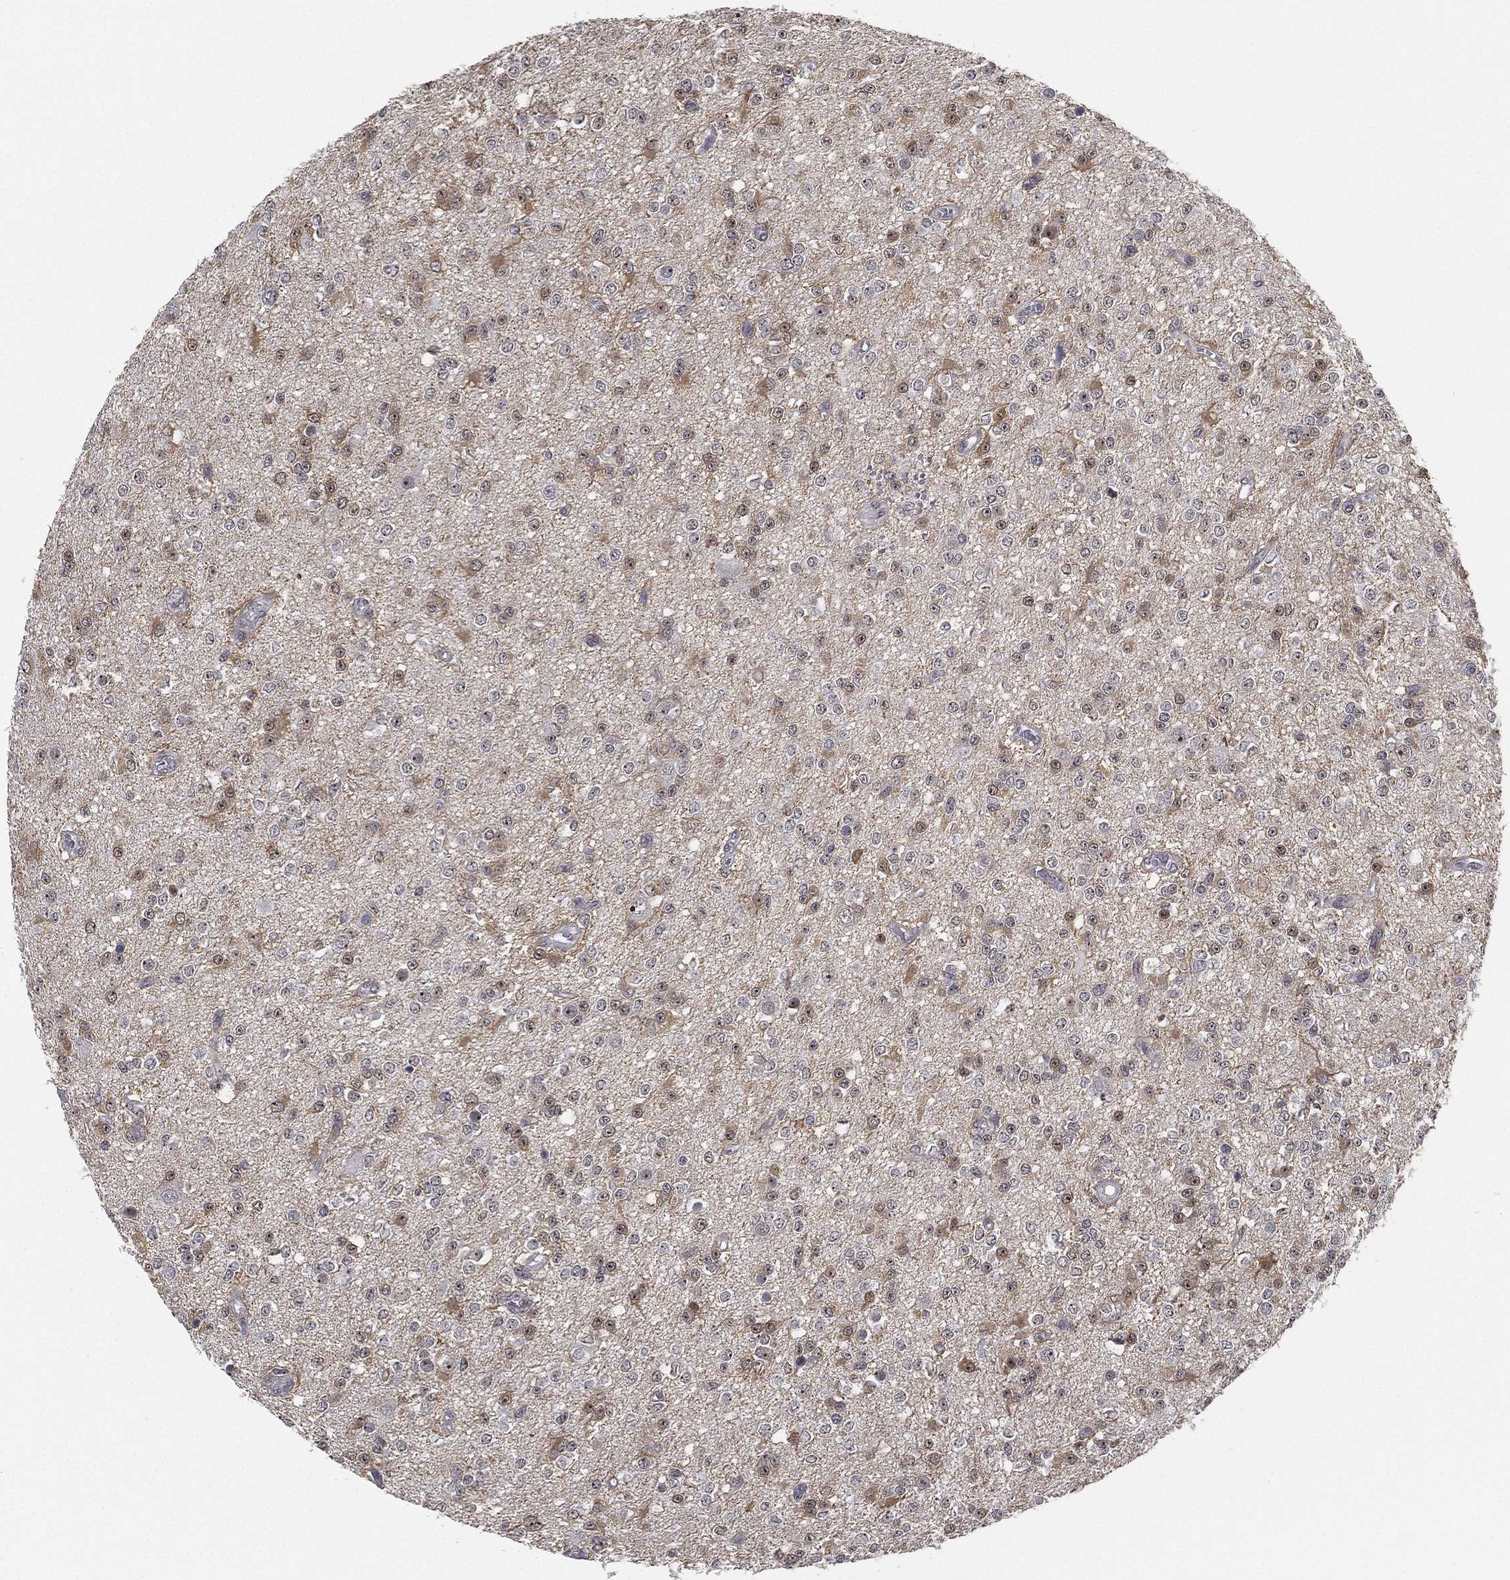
{"staining": {"intensity": "weak", "quantity": "25%-75%", "location": "nuclear"}, "tissue": "glioma", "cell_type": "Tumor cells", "image_type": "cancer", "snomed": [{"axis": "morphology", "description": "Glioma, malignant, Low grade"}, {"axis": "topography", "description": "Brain"}], "caption": "Glioma stained for a protein shows weak nuclear positivity in tumor cells.", "gene": "PPP1R16B", "patient": {"sex": "female", "age": 45}}